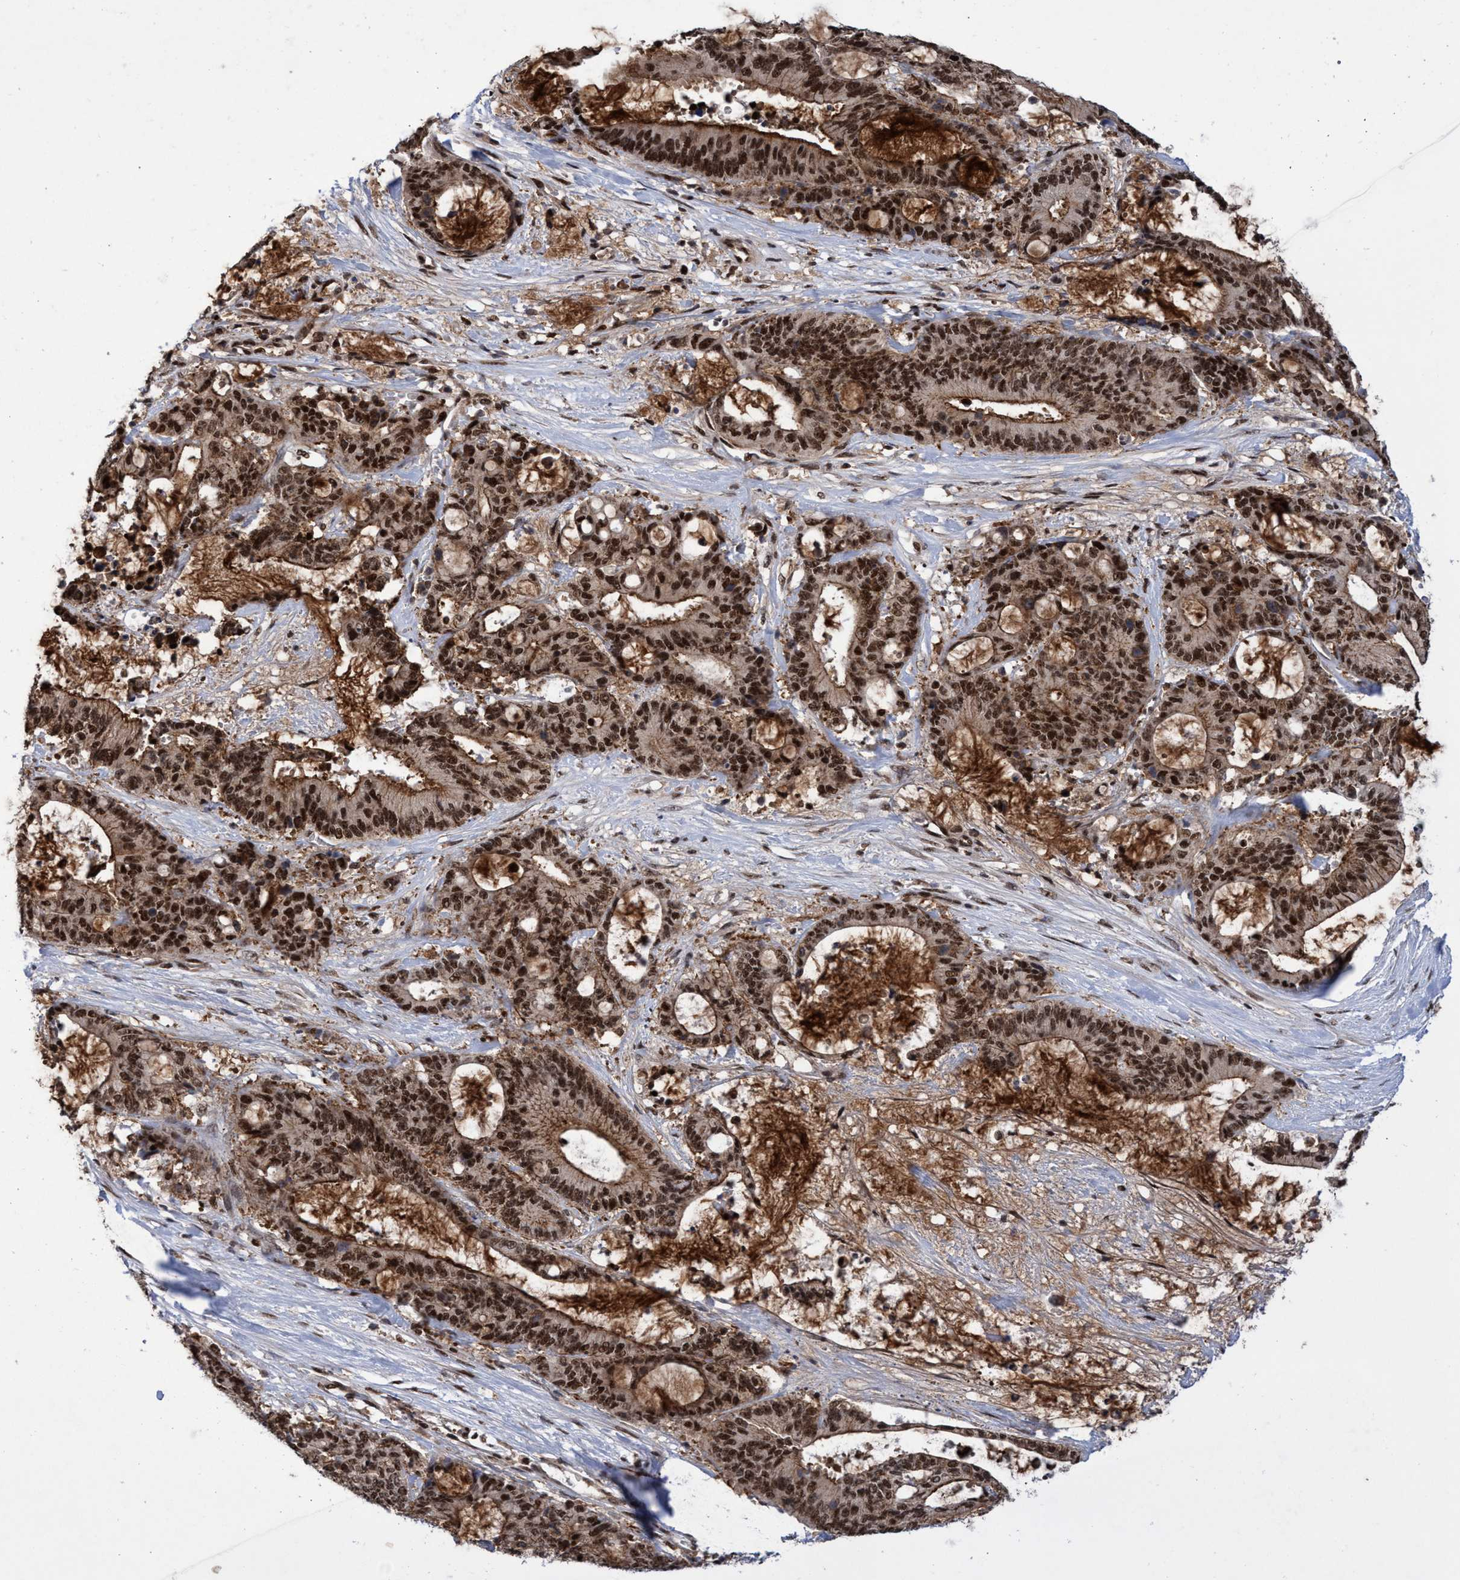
{"staining": {"intensity": "strong", "quantity": ">75%", "location": "cytoplasmic/membranous,nuclear"}, "tissue": "liver cancer", "cell_type": "Tumor cells", "image_type": "cancer", "snomed": [{"axis": "morphology", "description": "Normal tissue, NOS"}, {"axis": "morphology", "description": "Cholangiocarcinoma"}, {"axis": "topography", "description": "Liver"}, {"axis": "topography", "description": "Peripheral nerve tissue"}], "caption": "Liver cancer was stained to show a protein in brown. There is high levels of strong cytoplasmic/membranous and nuclear staining in about >75% of tumor cells.", "gene": "GTF2F1", "patient": {"sex": "female", "age": 73}}